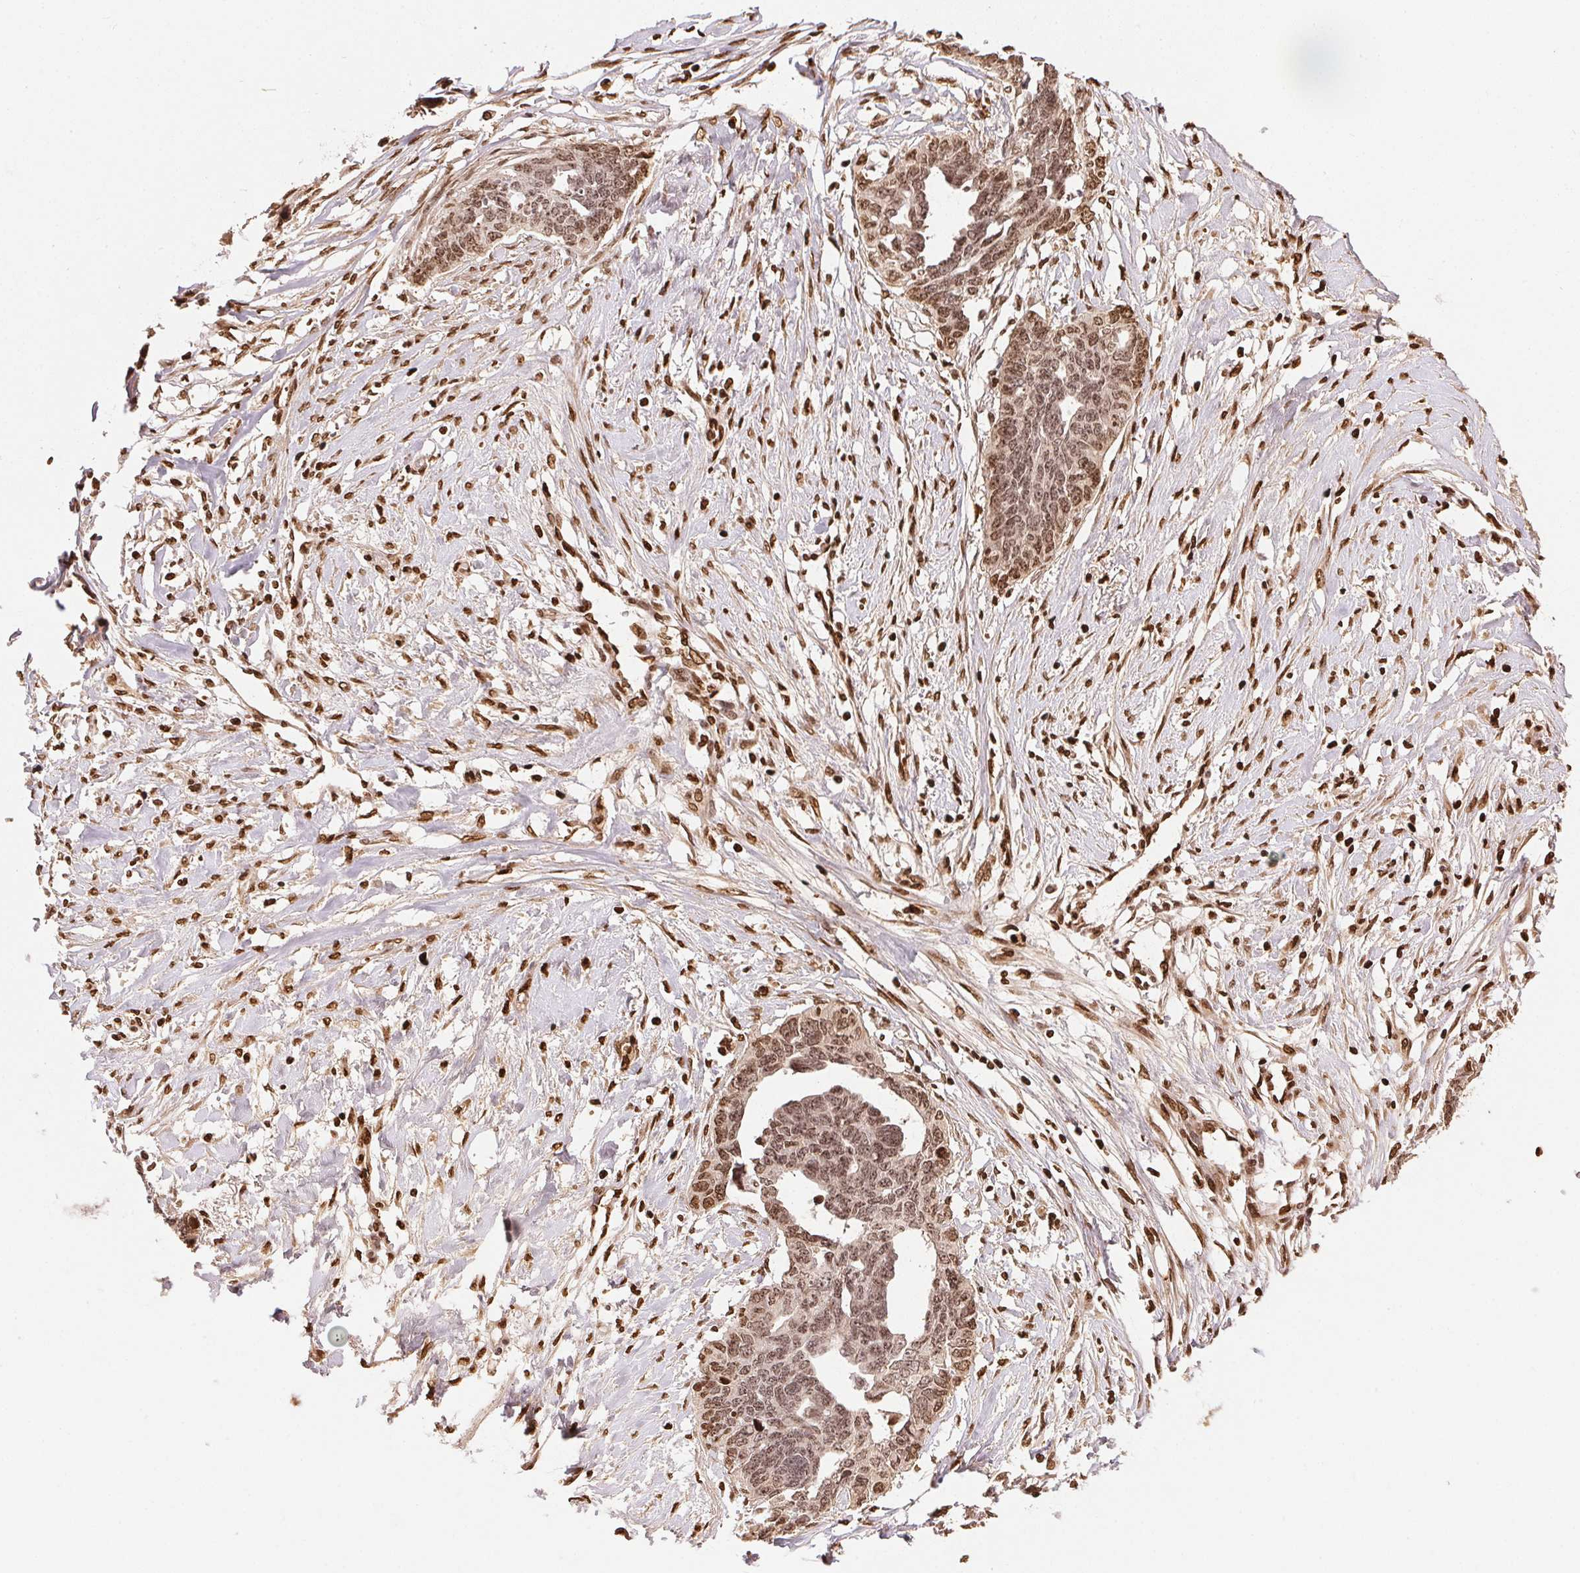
{"staining": {"intensity": "moderate", "quantity": "25%-75%", "location": "nuclear"}, "tissue": "ovarian cancer", "cell_type": "Tumor cells", "image_type": "cancer", "snomed": [{"axis": "morphology", "description": "Cystadenocarcinoma, serous, NOS"}, {"axis": "topography", "description": "Ovary"}], "caption": "High-power microscopy captured an immunohistochemistry (IHC) micrograph of ovarian serous cystadenocarcinoma, revealing moderate nuclear expression in about 25%-75% of tumor cells.", "gene": "ORM1", "patient": {"sex": "female", "age": 69}}